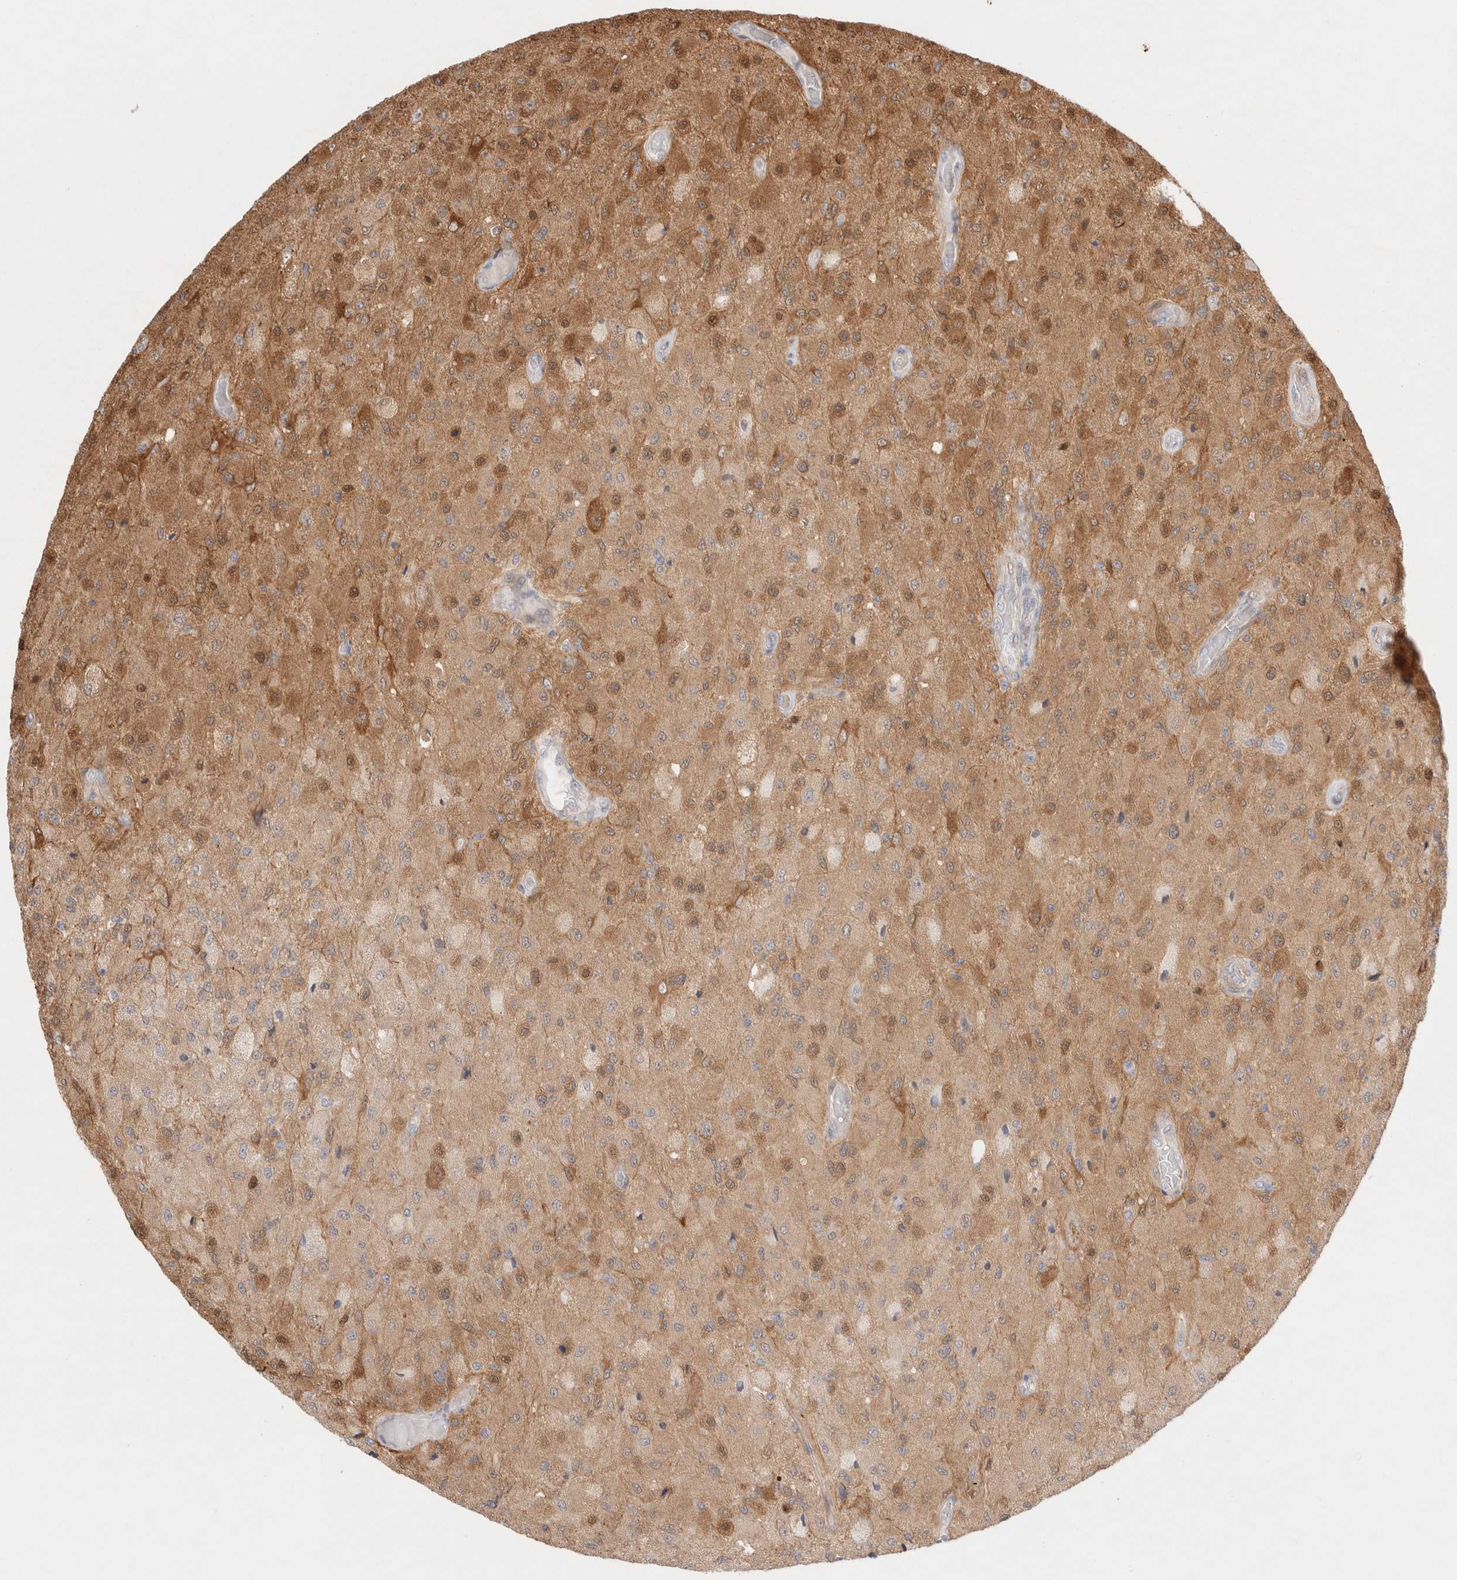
{"staining": {"intensity": "moderate", "quantity": "25%-75%", "location": "cytoplasmic/membranous,nuclear"}, "tissue": "glioma", "cell_type": "Tumor cells", "image_type": "cancer", "snomed": [{"axis": "morphology", "description": "Normal tissue, NOS"}, {"axis": "morphology", "description": "Glioma, malignant, High grade"}, {"axis": "topography", "description": "Cerebral cortex"}], "caption": "A brown stain shows moderate cytoplasmic/membranous and nuclear positivity of a protein in glioma tumor cells. The staining was performed using DAB to visualize the protein expression in brown, while the nuclei were stained in blue with hematoxylin (Magnification: 20x).", "gene": "STARD10", "patient": {"sex": "male", "age": 77}}